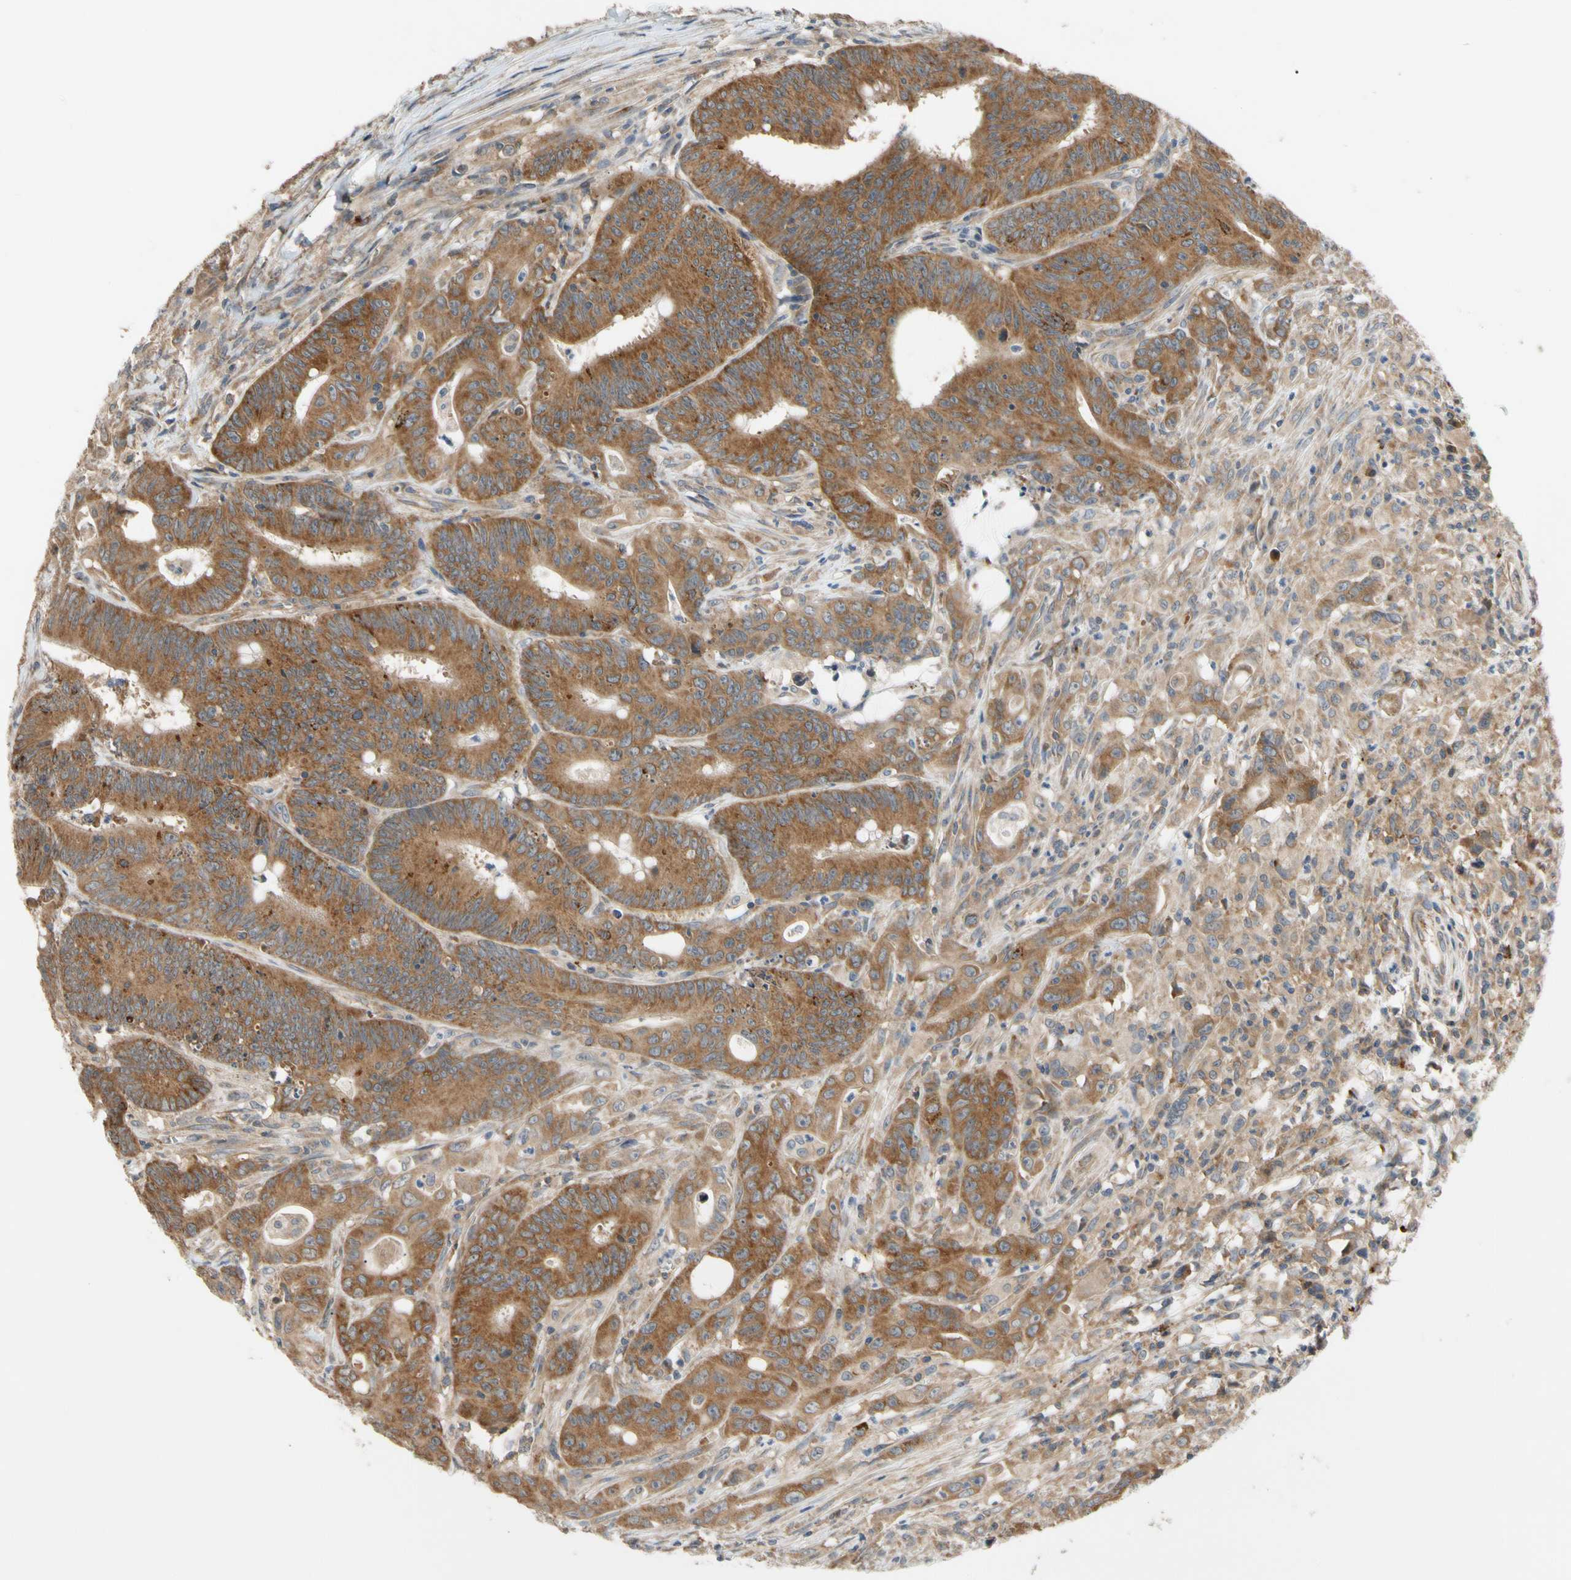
{"staining": {"intensity": "moderate", "quantity": ">75%", "location": "cytoplasmic/membranous"}, "tissue": "colorectal cancer", "cell_type": "Tumor cells", "image_type": "cancer", "snomed": [{"axis": "morphology", "description": "Adenocarcinoma, NOS"}, {"axis": "topography", "description": "Colon"}], "caption": "DAB (3,3'-diaminobenzidine) immunohistochemical staining of colorectal adenocarcinoma shows moderate cytoplasmic/membranous protein staining in about >75% of tumor cells.", "gene": "ANKHD1", "patient": {"sex": "male", "age": 45}}